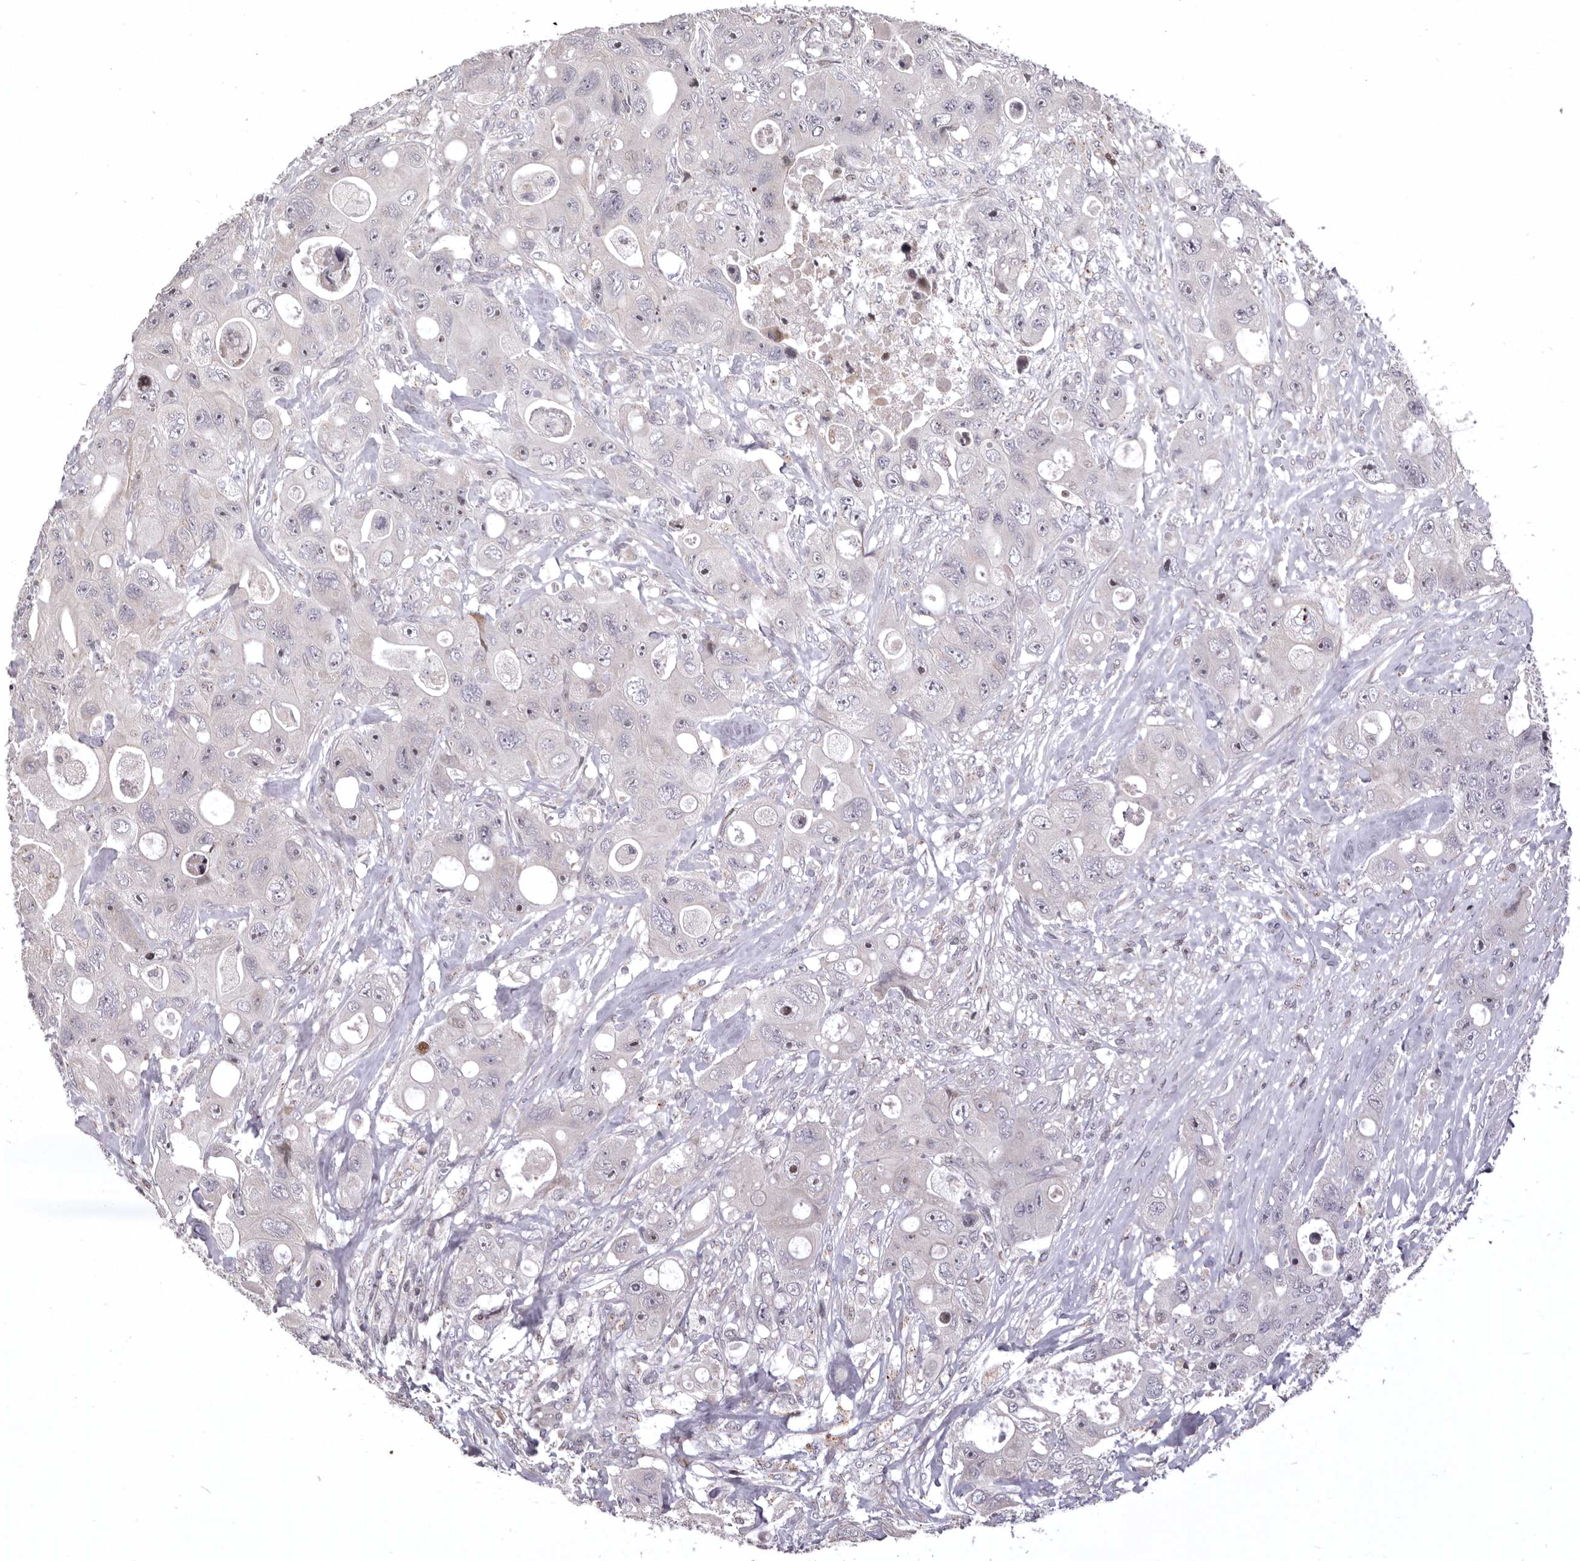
{"staining": {"intensity": "moderate", "quantity": "25%-75%", "location": "nuclear"}, "tissue": "colorectal cancer", "cell_type": "Tumor cells", "image_type": "cancer", "snomed": [{"axis": "morphology", "description": "Adenocarcinoma, NOS"}, {"axis": "topography", "description": "Colon"}], "caption": "Immunohistochemistry (IHC) (DAB) staining of colorectal adenocarcinoma demonstrates moderate nuclear protein positivity in approximately 25%-75% of tumor cells.", "gene": "AZIN1", "patient": {"sex": "female", "age": 46}}